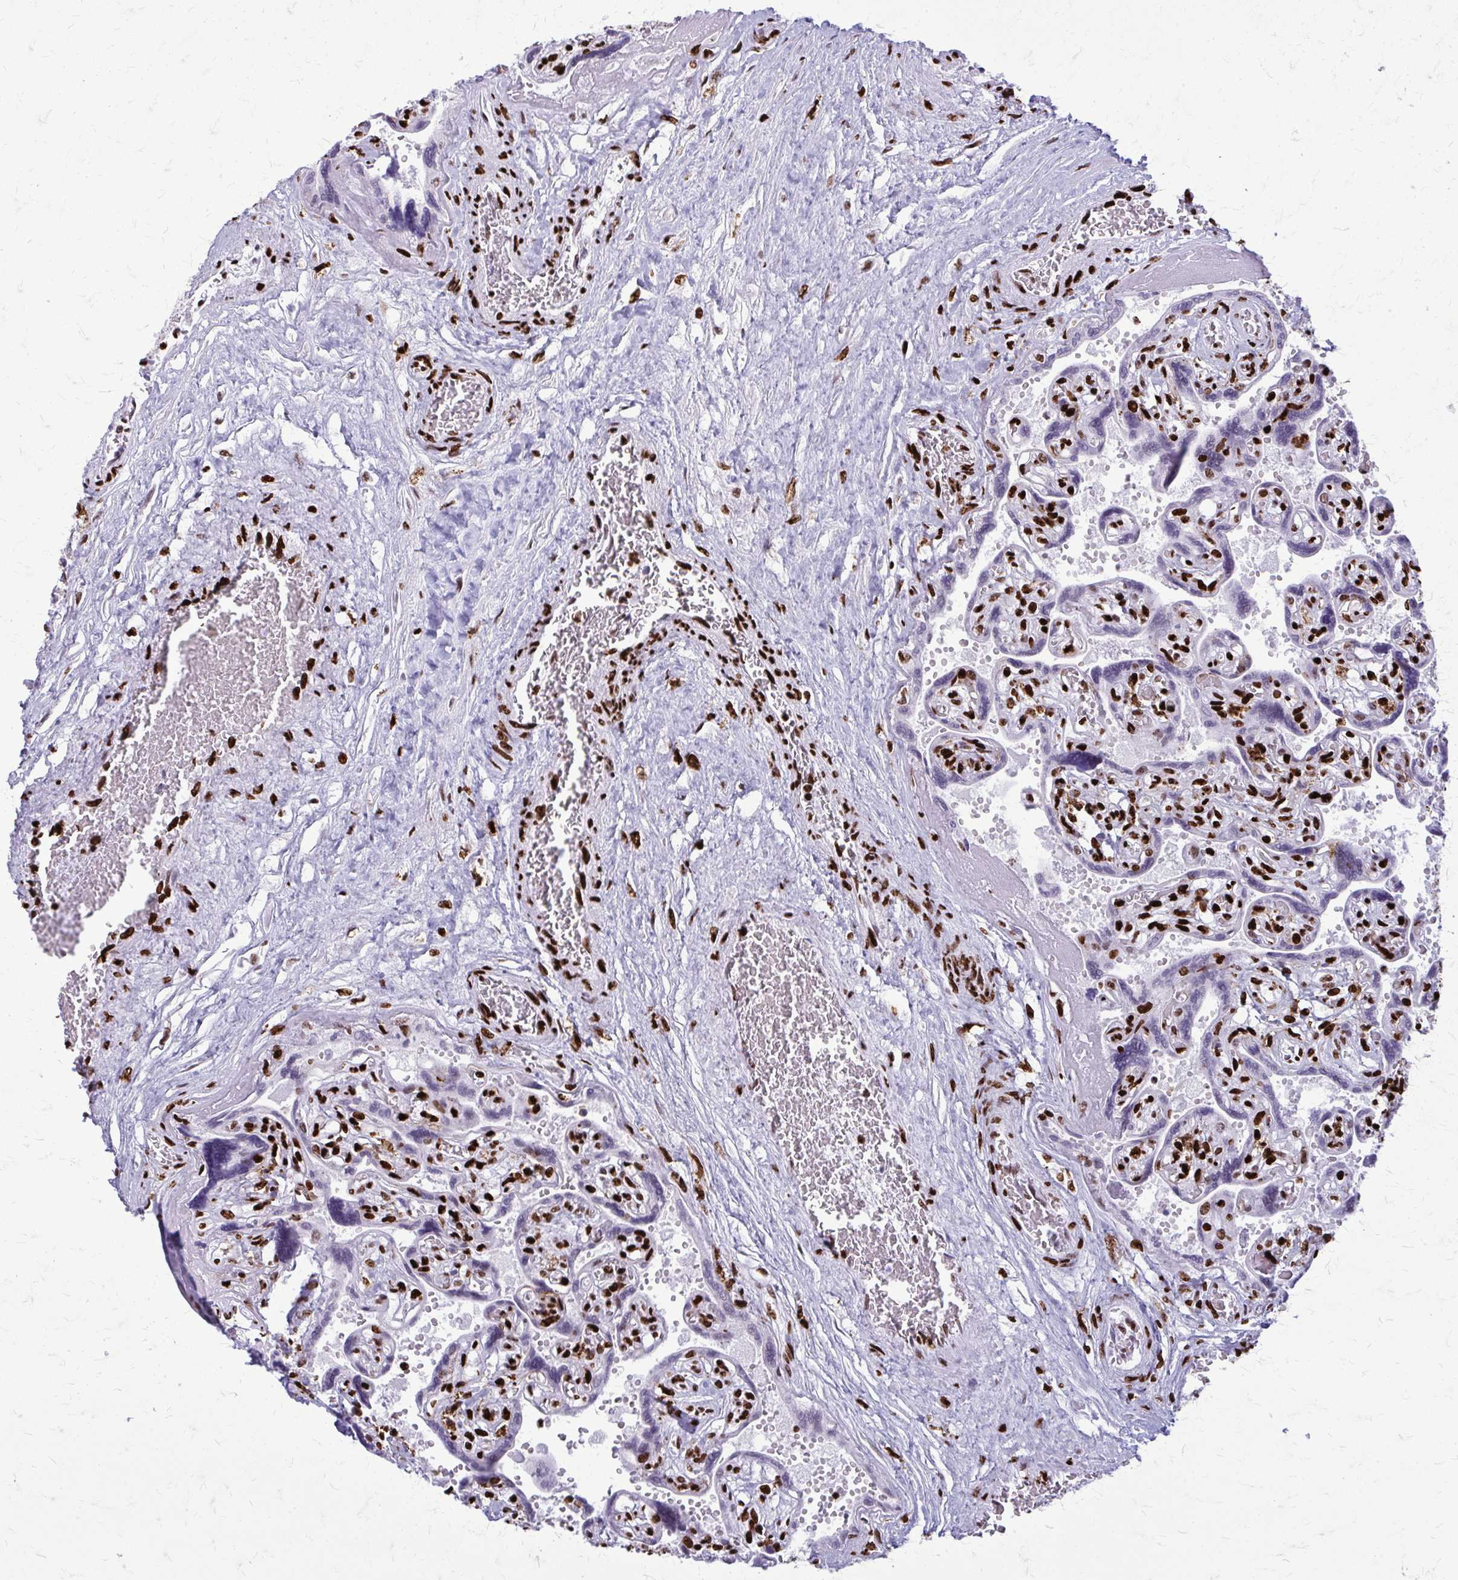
{"staining": {"intensity": "strong", "quantity": ">75%", "location": "nuclear"}, "tissue": "placenta", "cell_type": "Decidual cells", "image_type": "normal", "snomed": [{"axis": "morphology", "description": "Normal tissue, NOS"}, {"axis": "topography", "description": "Placenta"}], "caption": "Human placenta stained with a brown dye exhibits strong nuclear positive staining in about >75% of decidual cells.", "gene": "SFPQ", "patient": {"sex": "female", "age": 32}}